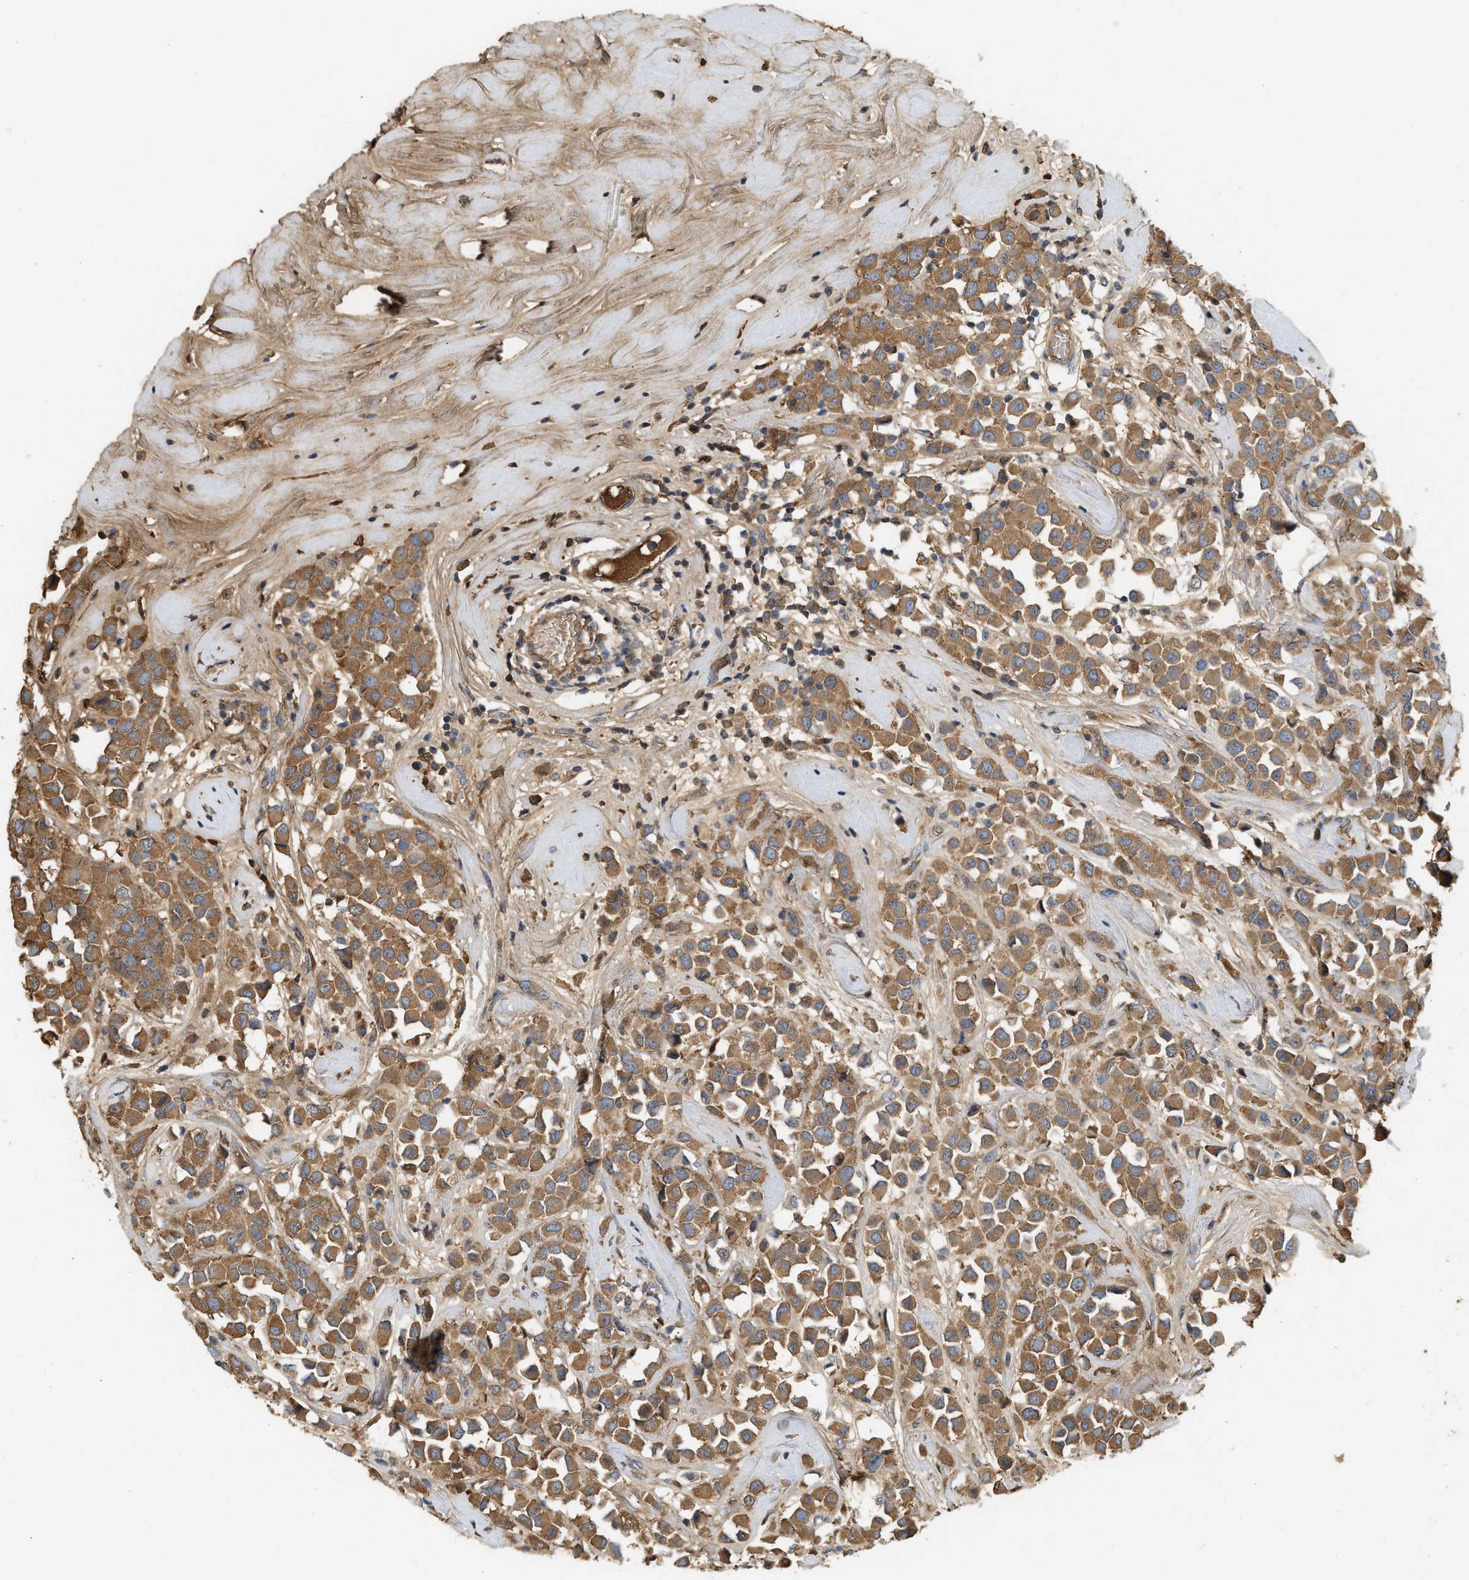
{"staining": {"intensity": "moderate", "quantity": ">75%", "location": "cytoplasmic/membranous"}, "tissue": "breast cancer", "cell_type": "Tumor cells", "image_type": "cancer", "snomed": [{"axis": "morphology", "description": "Duct carcinoma"}, {"axis": "topography", "description": "Breast"}], "caption": "Breast cancer tissue demonstrates moderate cytoplasmic/membranous positivity in about >75% of tumor cells The protein of interest is stained brown, and the nuclei are stained in blue (DAB (3,3'-diaminobenzidine) IHC with brightfield microscopy, high magnification).", "gene": "F8", "patient": {"sex": "female", "age": 61}}